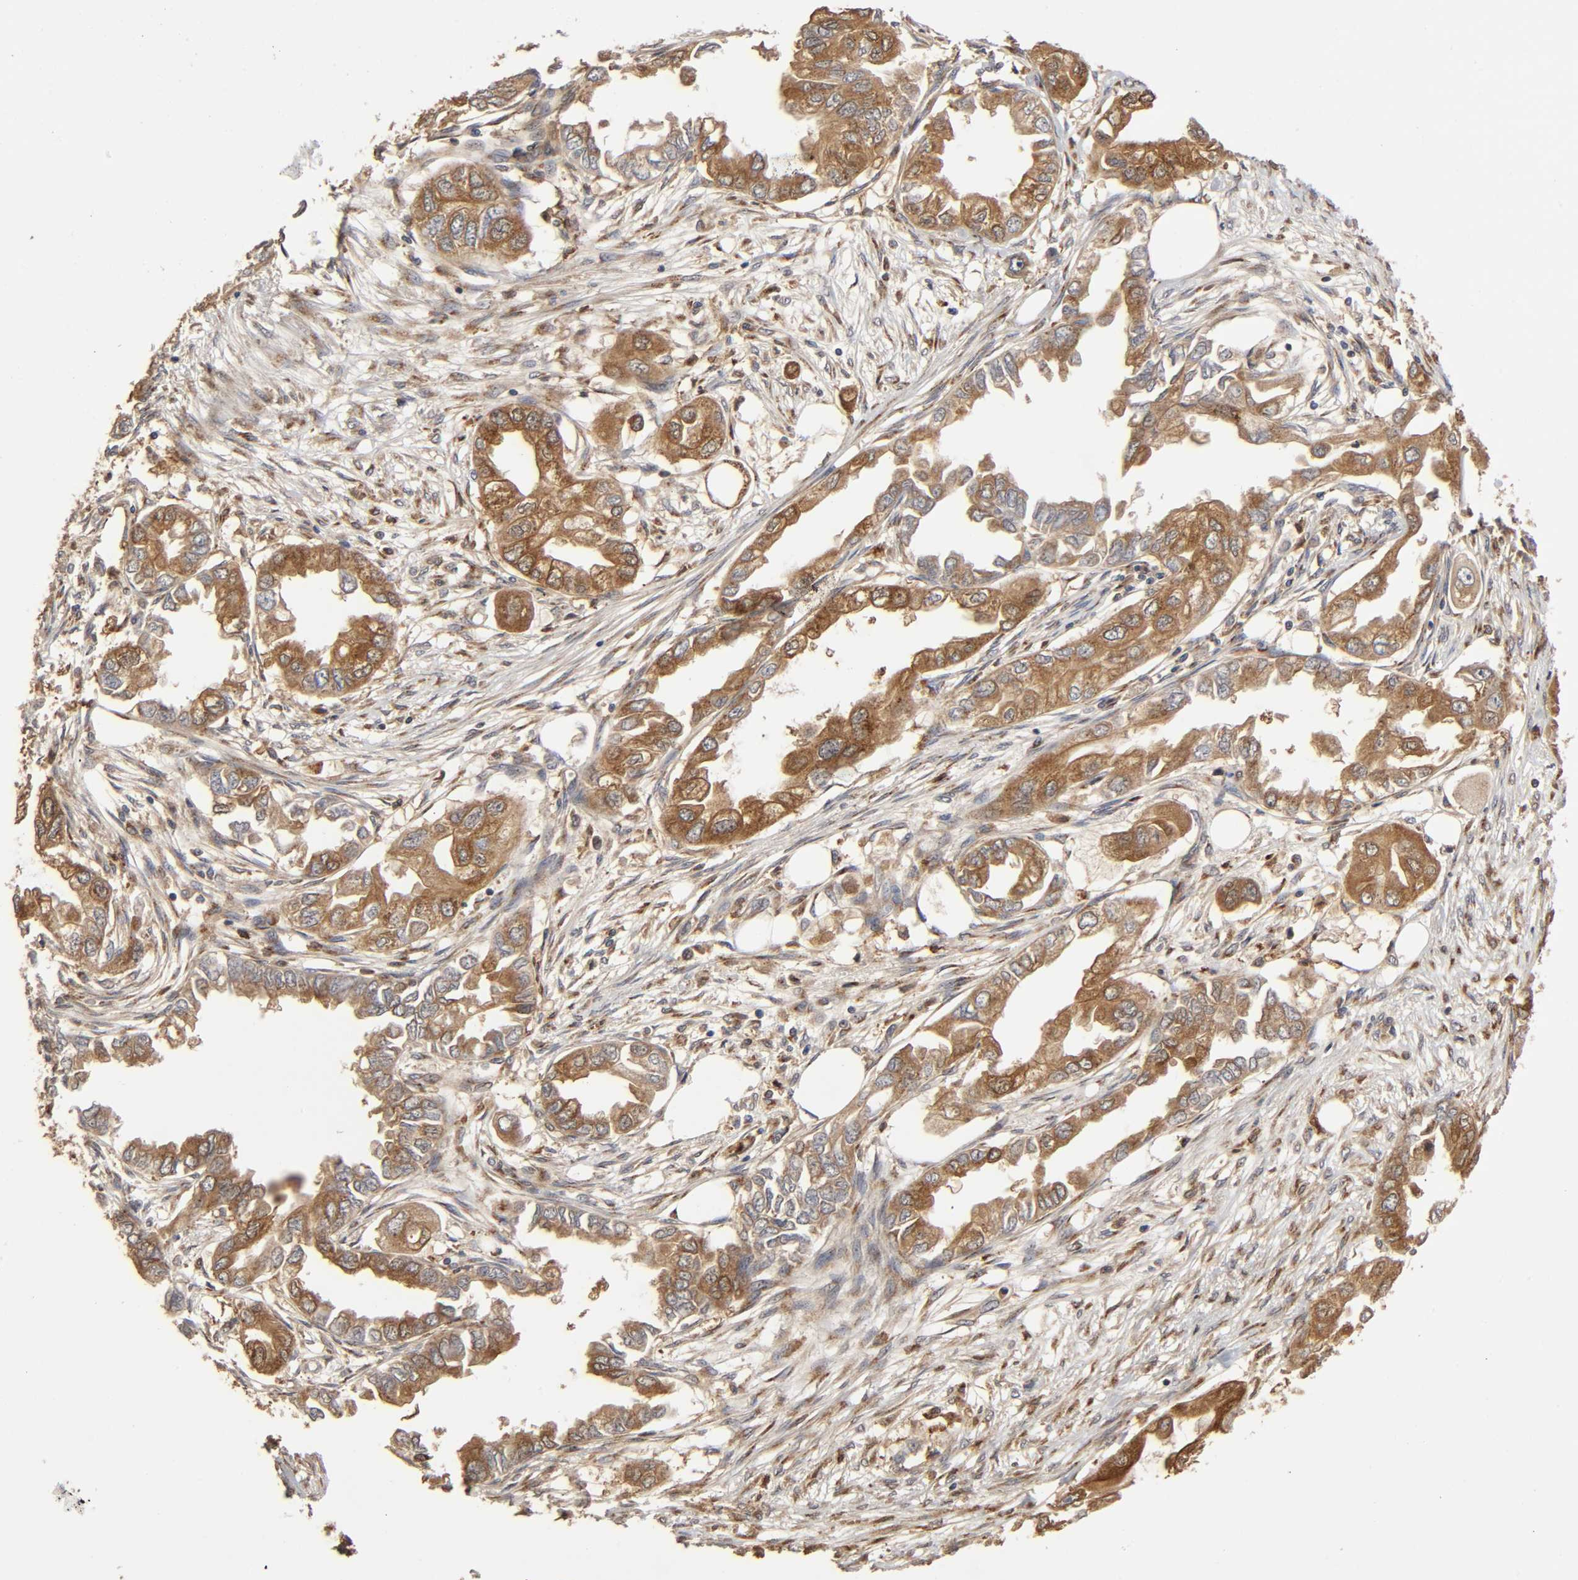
{"staining": {"intensity": "moderate", "quantity": ">75%", "location": "cytoplasmic/membranous"}, "tissue": "endometrial cancer", "cell_type": "Tumor cells", "image_type": "cancer", "snomed": [{"axis": "morphology", "description": "Adenocarcinoma, NOS"}, {"axis": "topography", "description": "Endometrium"}], "caption": "A histopathology image of human endometrial cancer (adenocarcinoma) stained for a protein shows moderate cytoplasmic/membranous brown staining in tumor cells. (DAB IHC, brown staining for protein, blue staining for nuclei).", "gene": "GNPTG", "patient": {"sex": "female", "age": 67}}